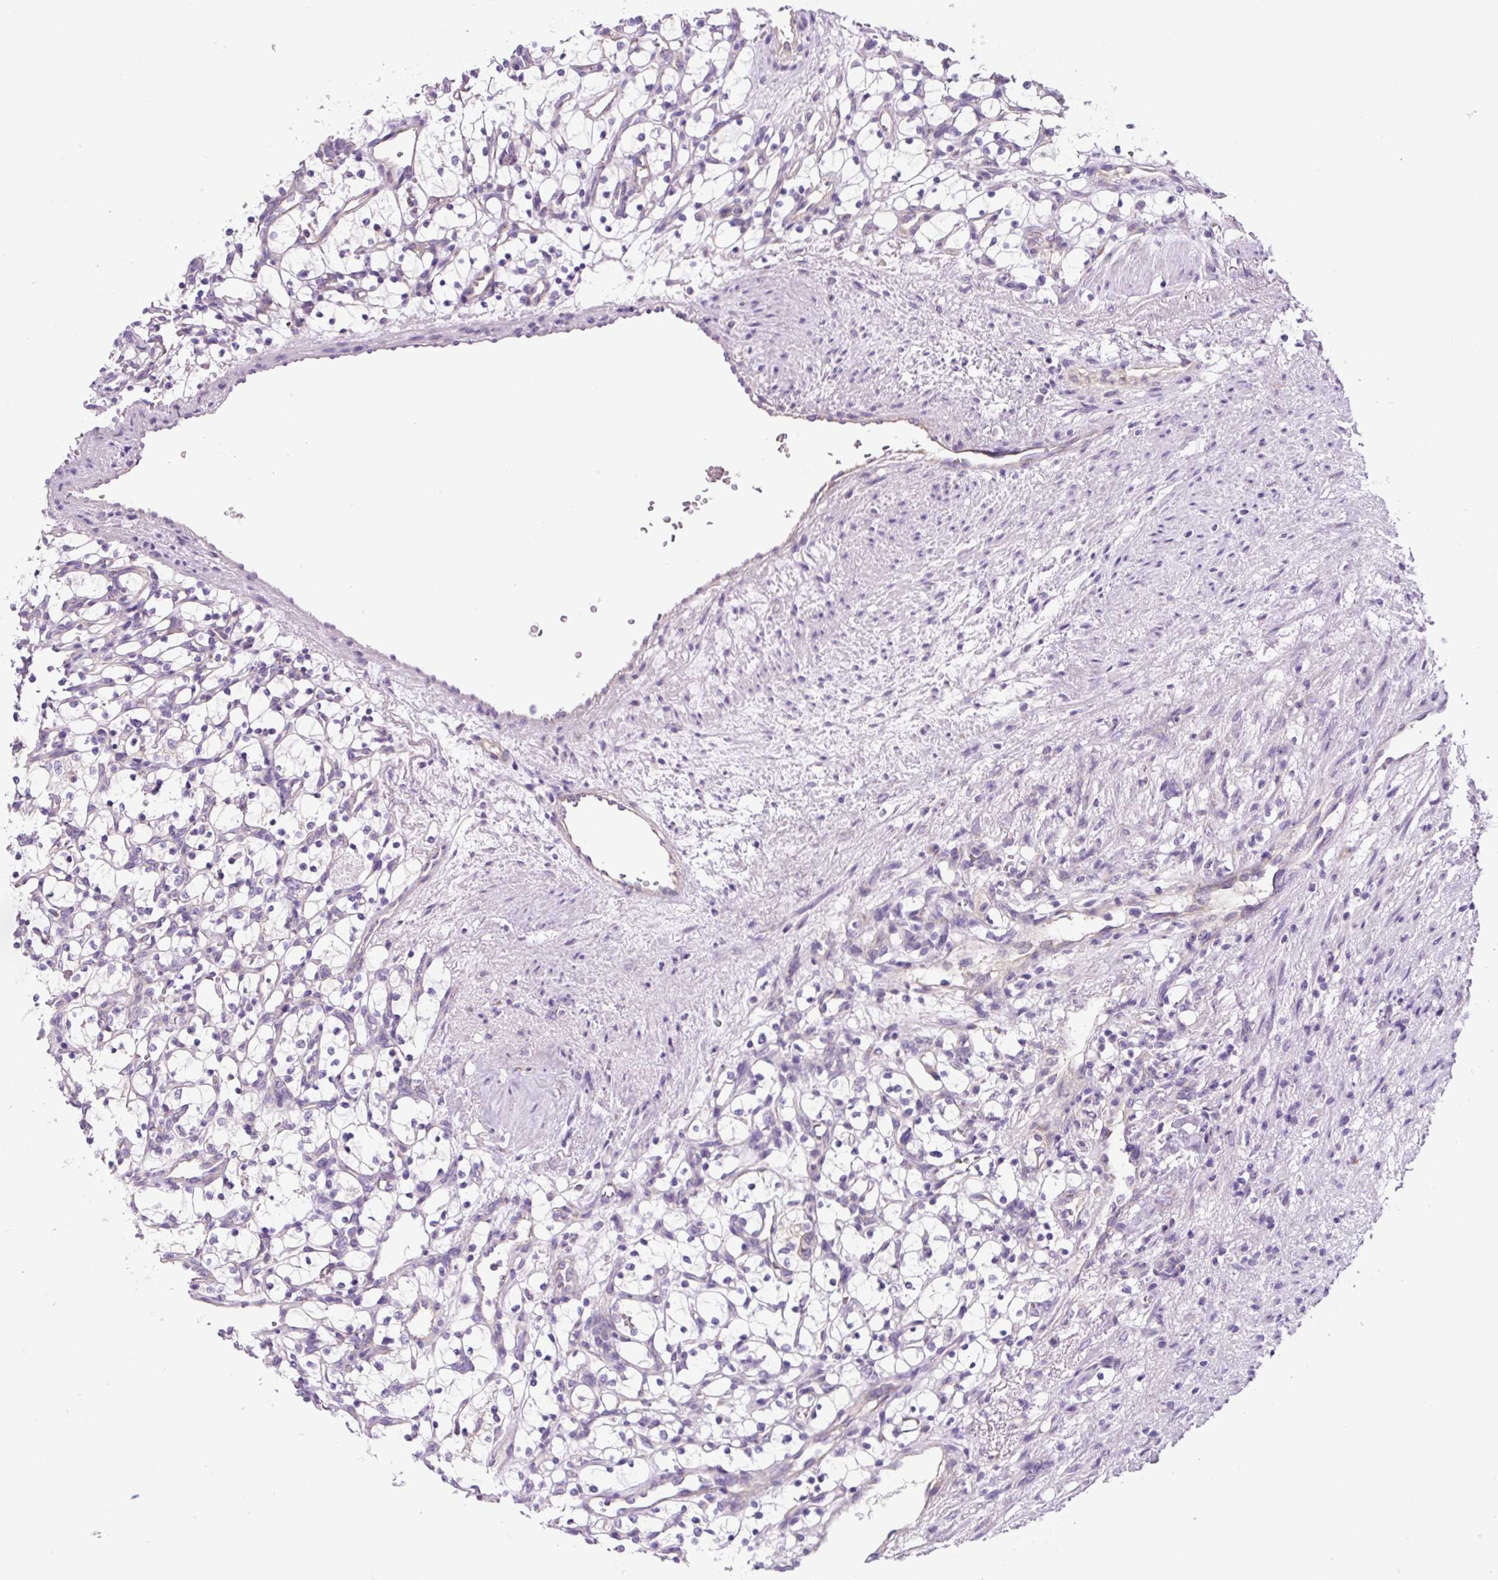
{"staining": {"intensity": "negative", "quantity": "none", "location": "none"}, "tissue": "renal cancer", "cell_type": "Tumor cells", "image_type": "cancer", "snomed": [{"axis": "morphology", "description": "Adenocarcinoma, NOS"}, {"axis": "topography", "description": "Kidney"}], "caption": "The micrograph displays no staining of tumor cells in renal cancer.", "gene": "GORASP1", "patient": {"sex": "female", "age": 69}}